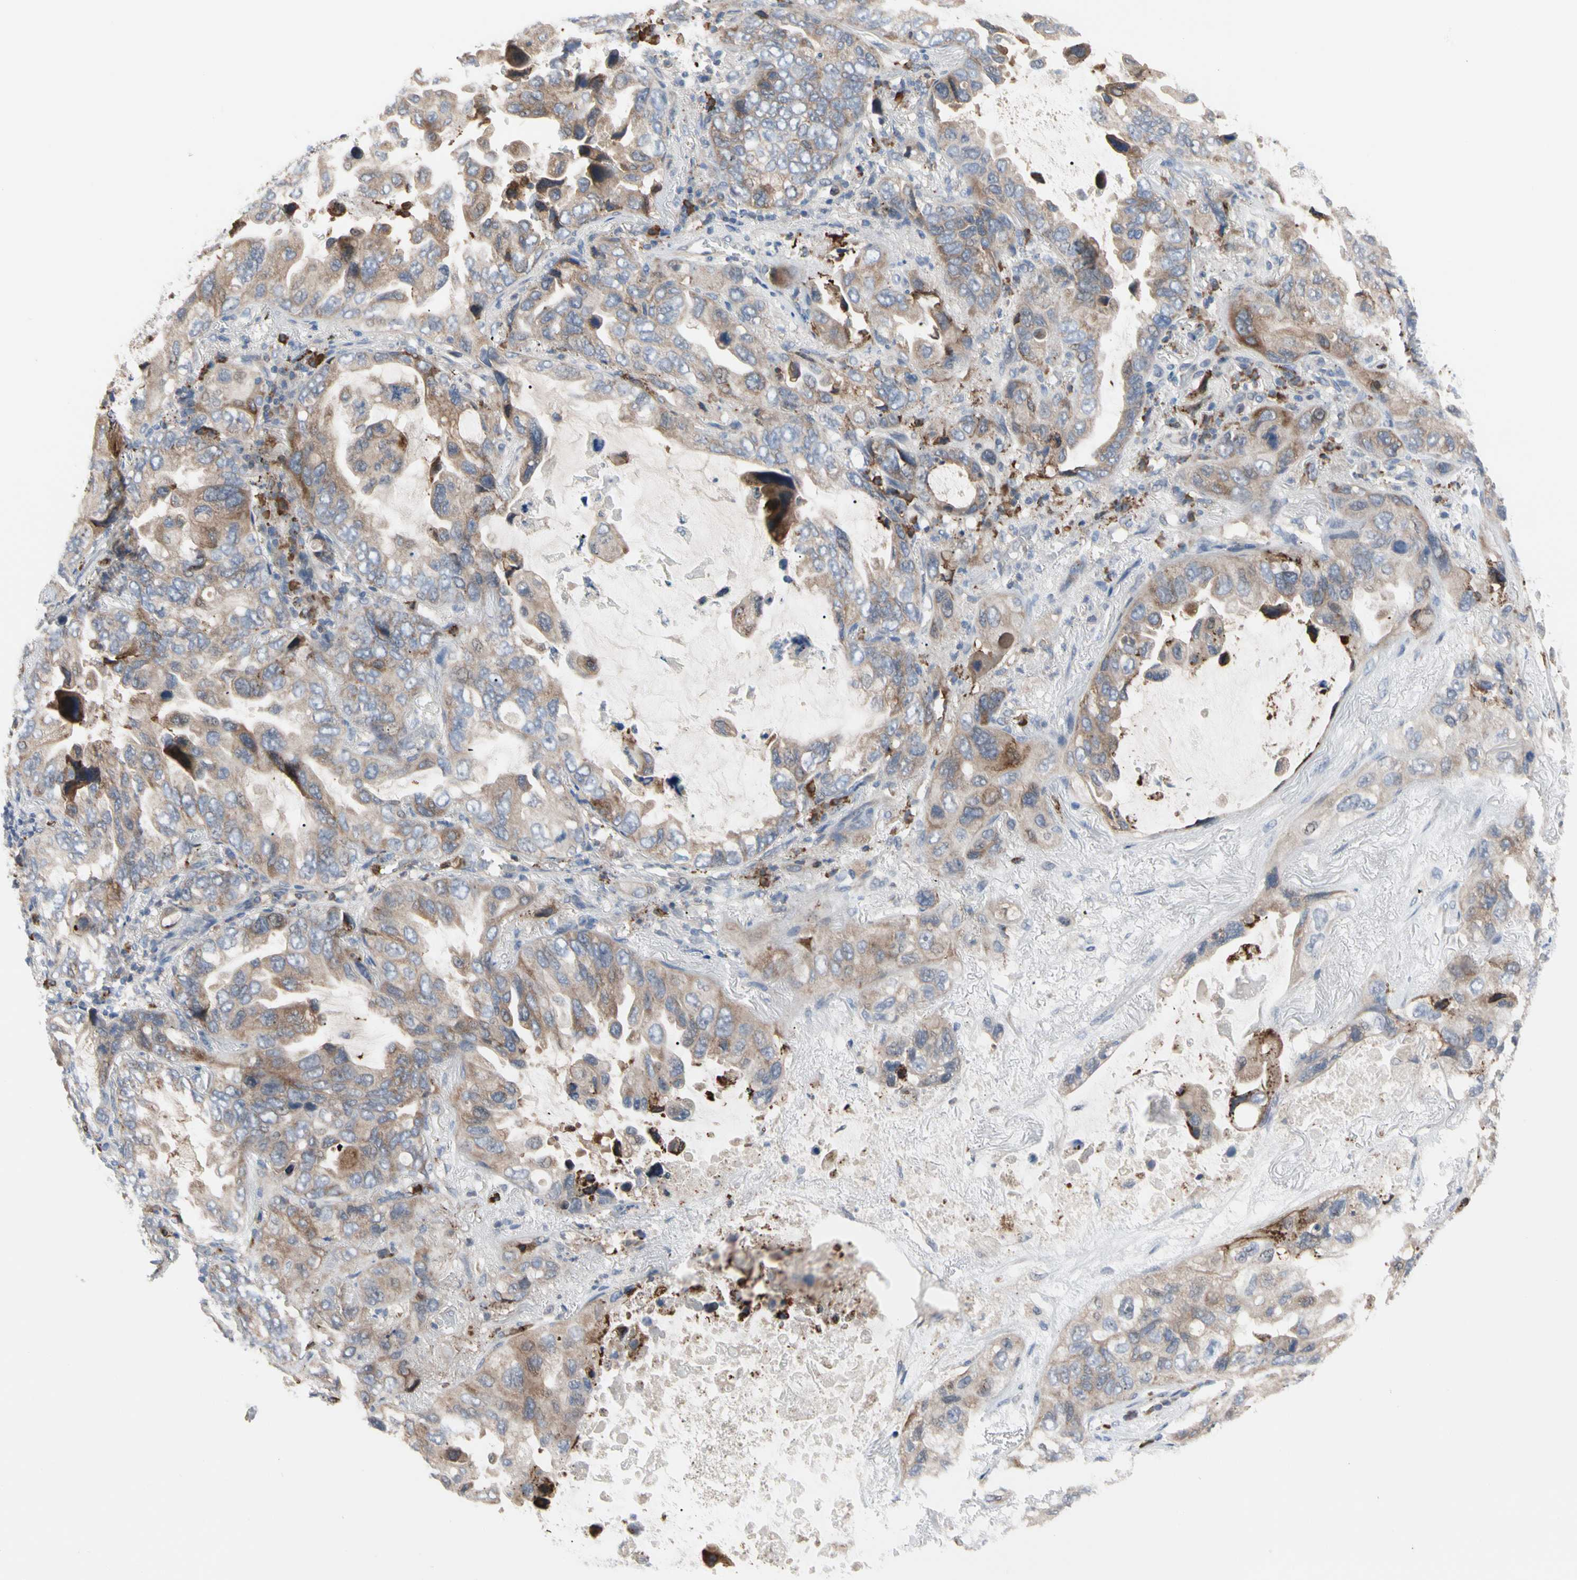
{"staining": {"intensity": "moderate", "quantity": "25%-75%", "location": "cytoplasmic/membranous"}, "tissue": "lung cancer", "cell_type": "Tumor cells", "image_type": "cancer", "snomed": [{"axis": "morphology", "description": "Squamous cell carcinoma, NOS"}, {"axis": "topography", "description": "Lung"}], "caption": "Moderate cytoplasmic/membranous expression for a protein is present in about 25%-75% of tumor cells of squamous cell carcinoma (lung) using IHC.", "gene": "MCL1", "patient": {"sex": "female", "age": 73}}